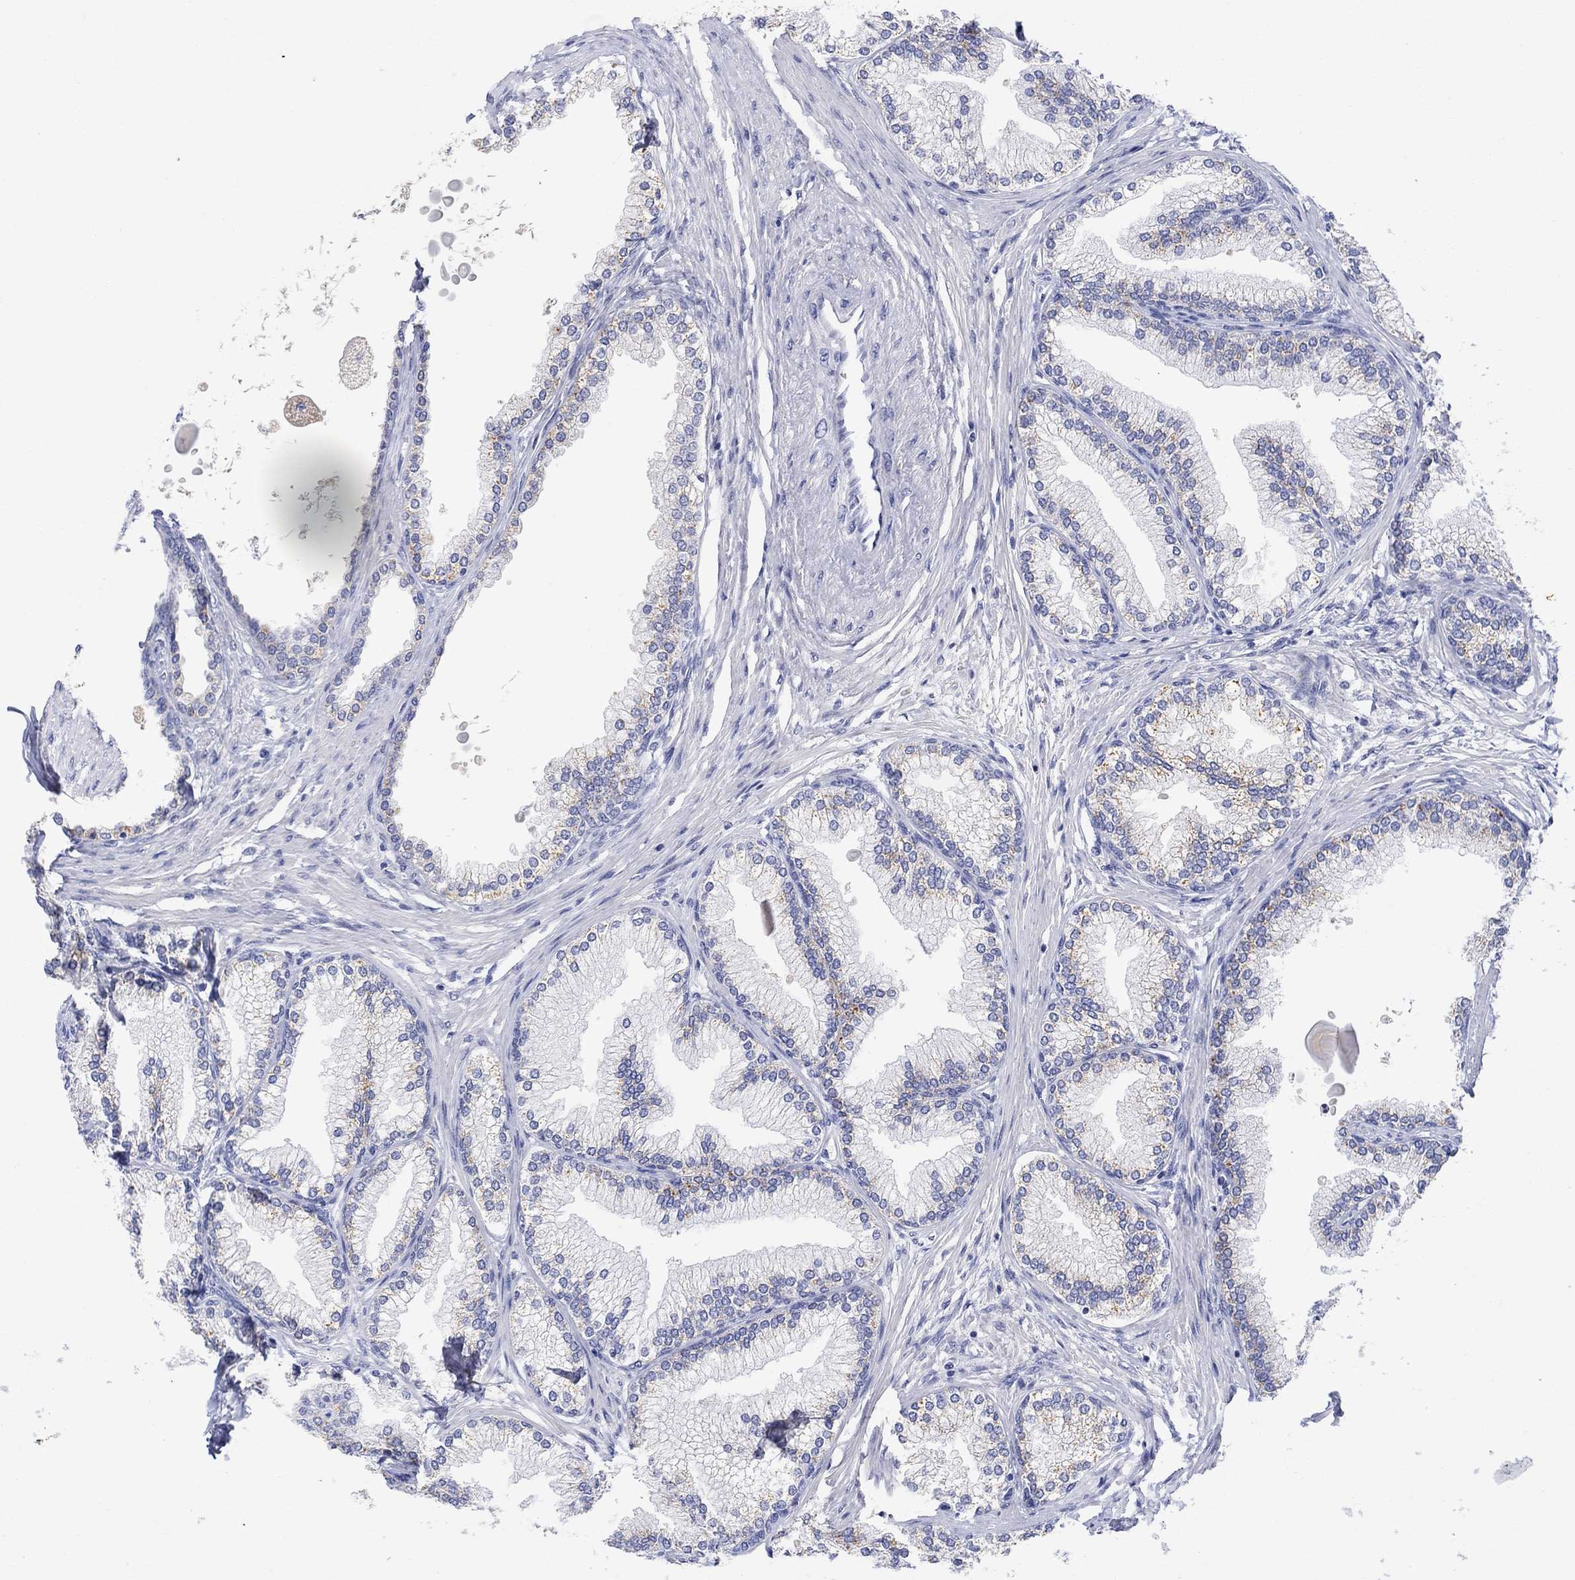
{"staining": {"intensity": "negative", "quantity": "none", "location": "none"}, "tissue": "prostate", "cell_type": "Glandular cells", "image_type": "normal", "snomed": [{"axis": "morphology", "description": "Normal tissue, NOS"}, {"axis": "topography", "description": "Prostate"}], "caption": "This photomicrograph is of benign prostate stained with immunohistochemistry to label a protein in brown with the nuclei are counter-stained blue. There is no positivity in glandular cells. (Brightfield microscopy of DAB (3,3'-diaminobenzidine) immunohistochemistry (IHC) at high magnification).", "gene": "FNDC5", "patient": {"sex": "male", "age": 72}}